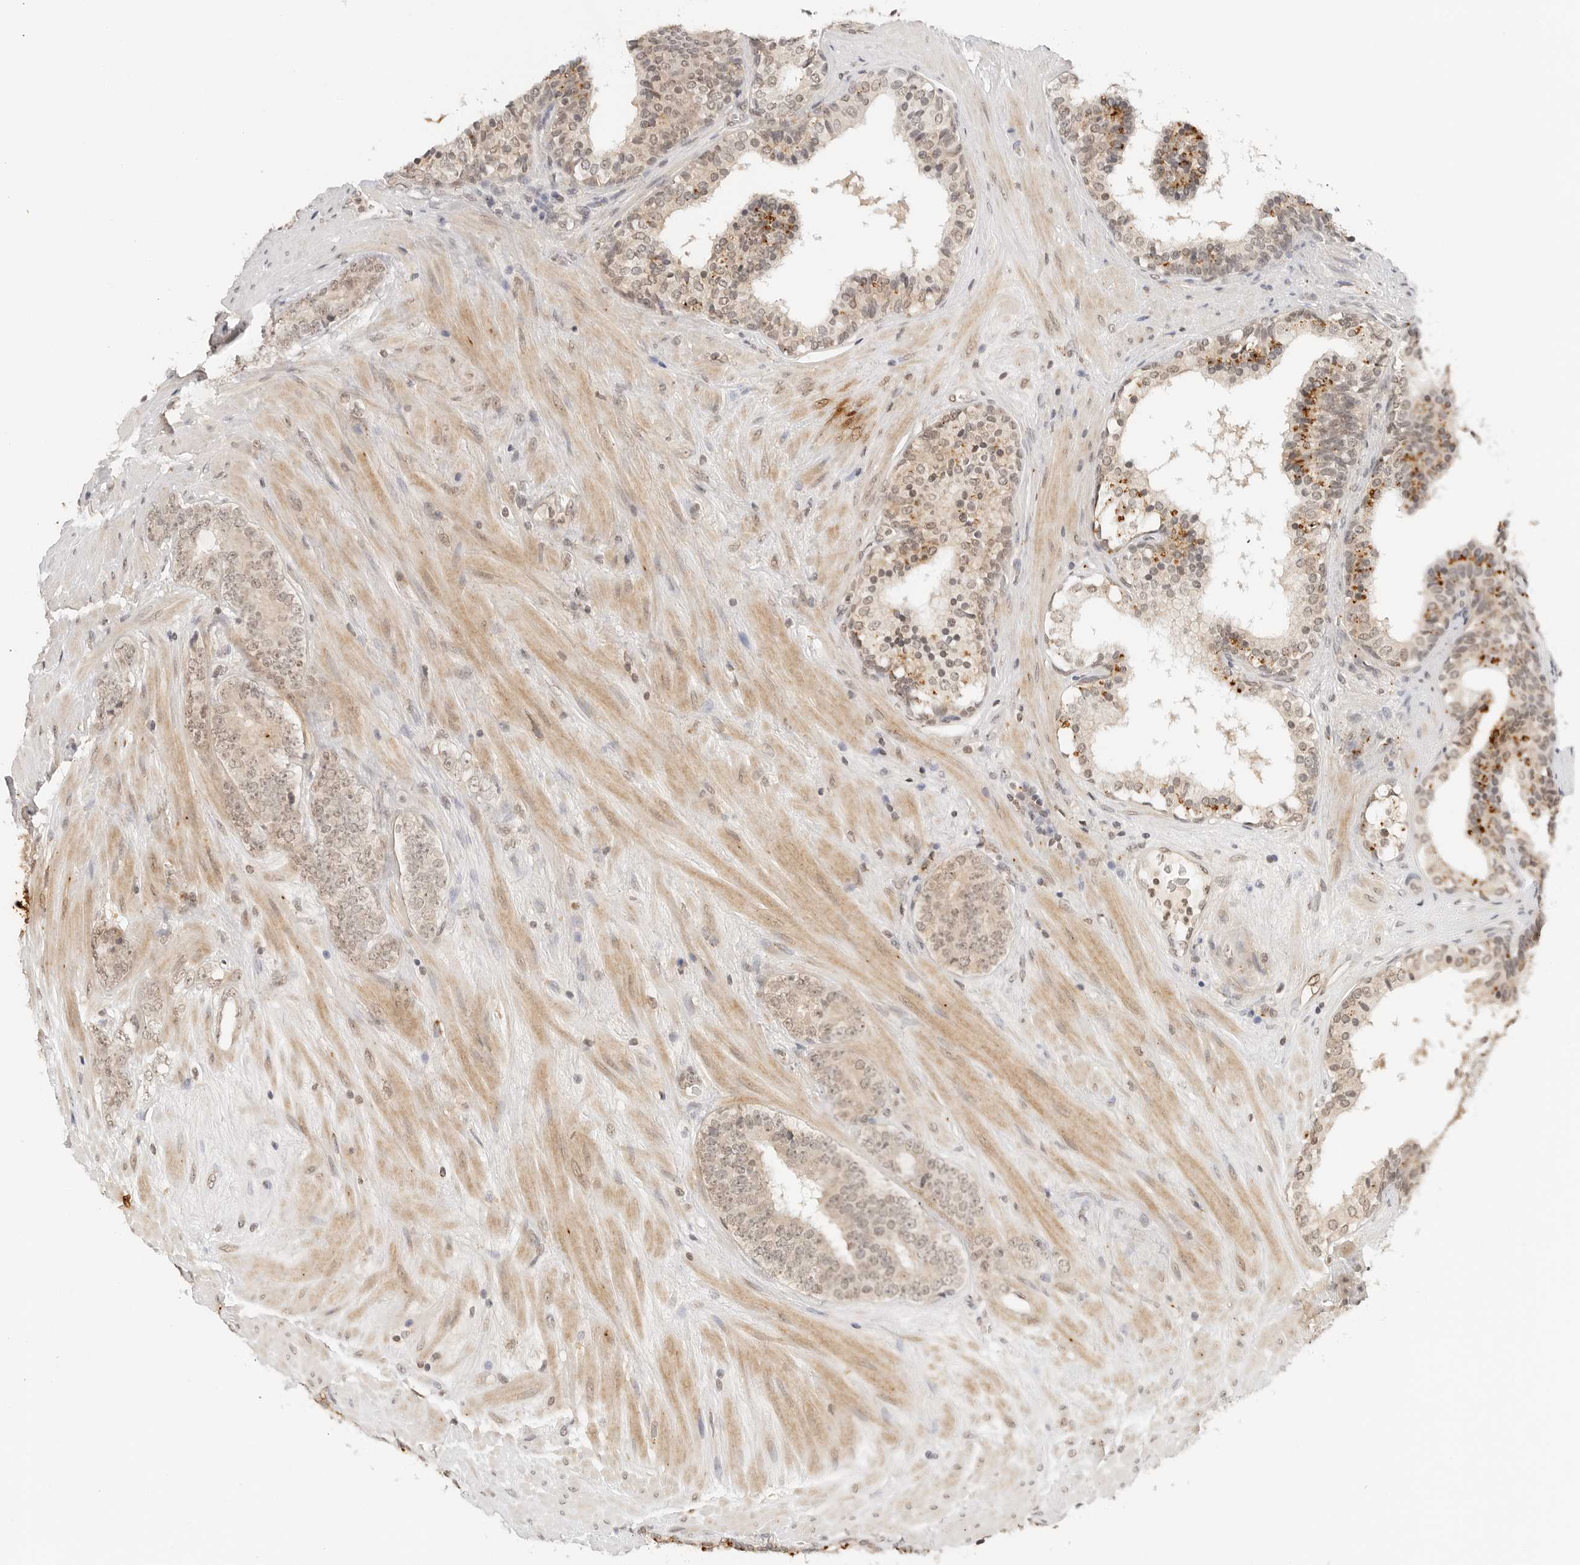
{"staining": {"intensity": "moderate", "quantity": "25%-75%", "location": "cytoplasmic/membranous,nuclear"}, "tissue": "prostate cancer", "cell_type": "Tumor cells", "image_type": "cancer", "snomed": [{"axis": "morphology", "description": "Adenocarcinoma, High grade"}, {"axis": "topography", "description": "Prostate"}], "caption": "This histopathology image reveals immunohistochemistry staining of human prostate adenocarcinoma (high-grade), with medium moderate cytoplasmic/membranous and nuclear positivity in about 25%-75% of tumor cells.", "gene": "GPR34", "patient": {"sex": "male", "age": 56}}